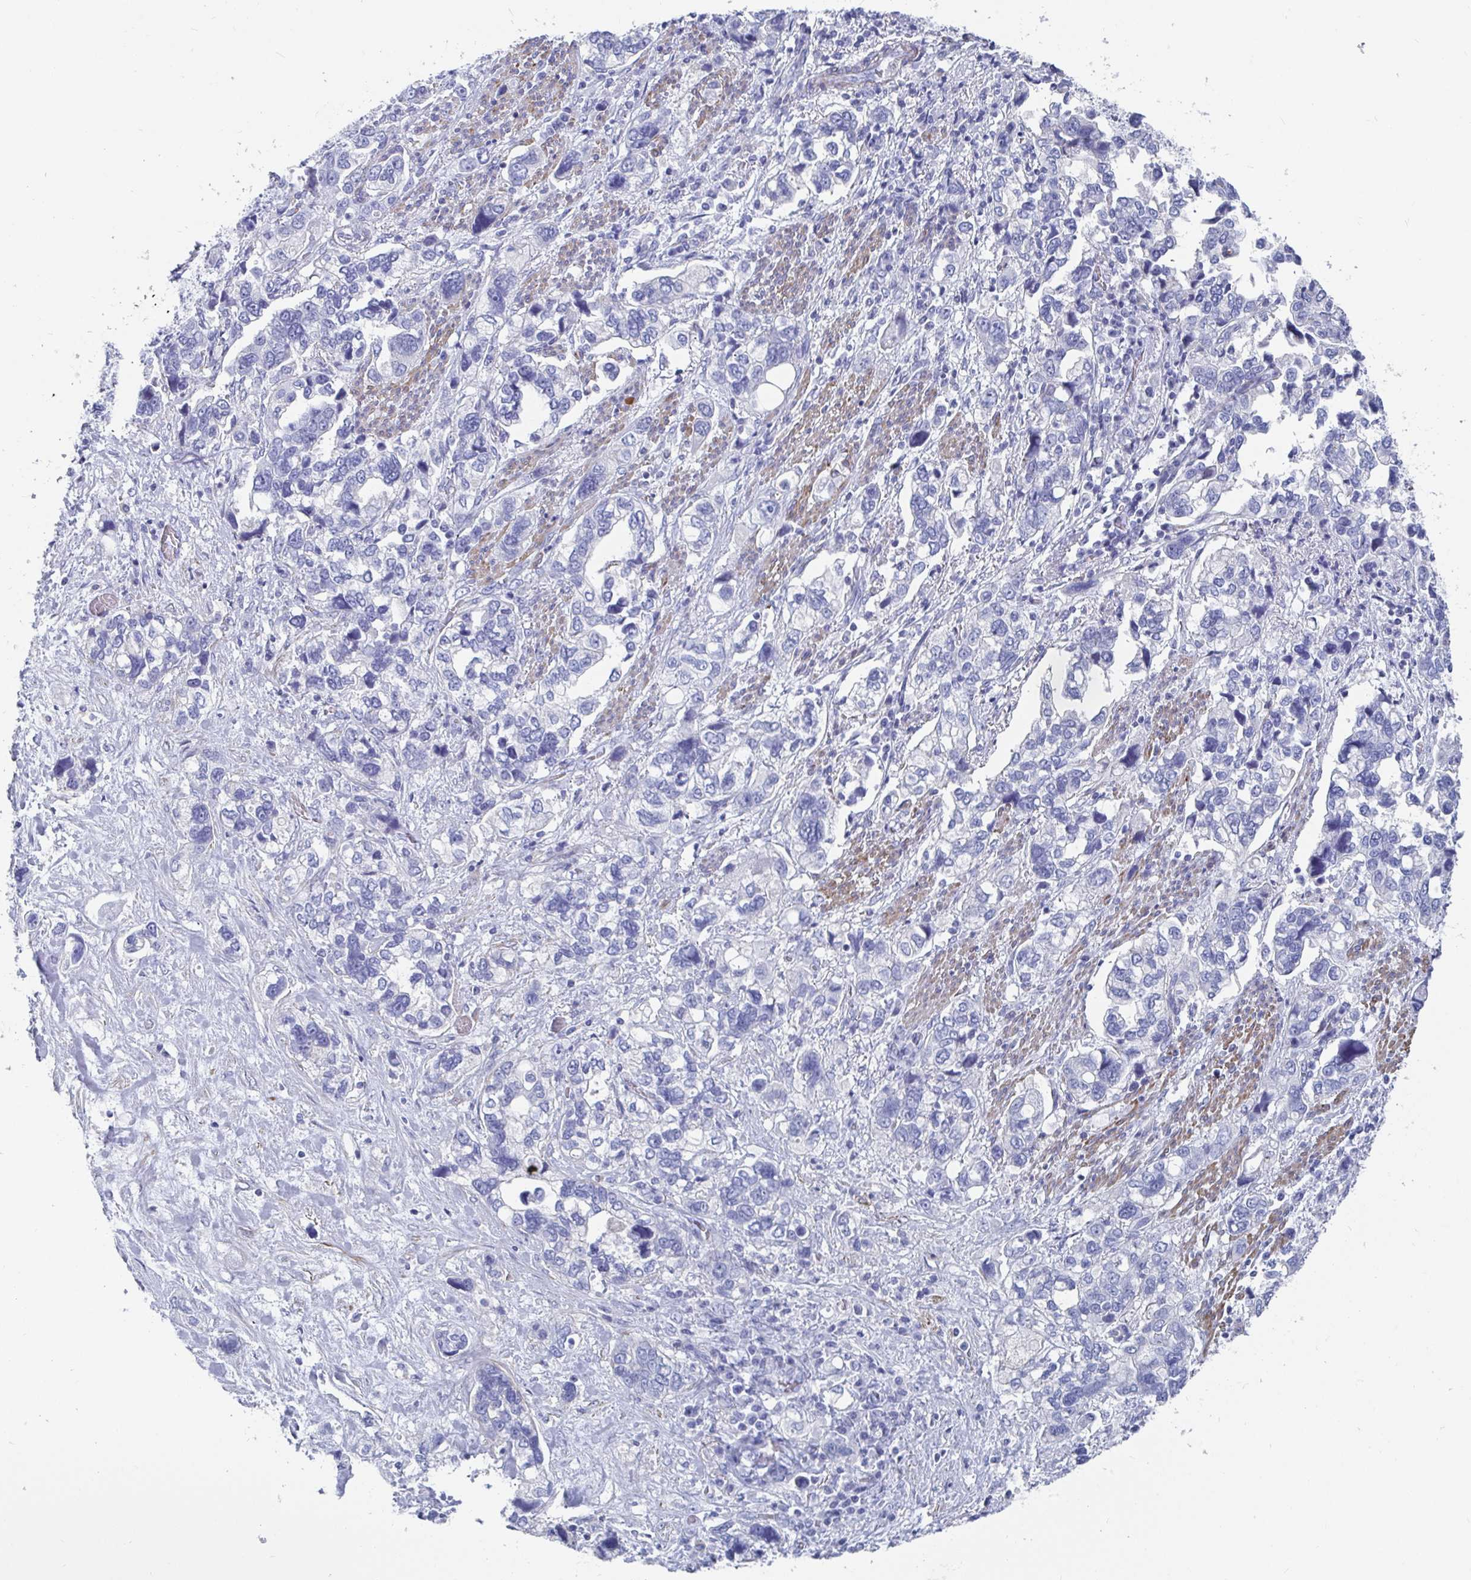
{"staining": {"intensity": "negative", "quantity": "none", "location": "none"}, "tissue": "stomach cancer", "cell_type": "Tumor cells", "image_type": "cancer", "snomed": [{"axis": "morphology", "description": "Adenocarcinoma, NOS"}, {"axis": "topography", "description": "Stomach, upper"}], "caption": "The image shows no significant staining in tumor cells of adenocarcinoma (stomach).", "gene": "ZFP82", "patient": {"sex": "female", "age": 81}}